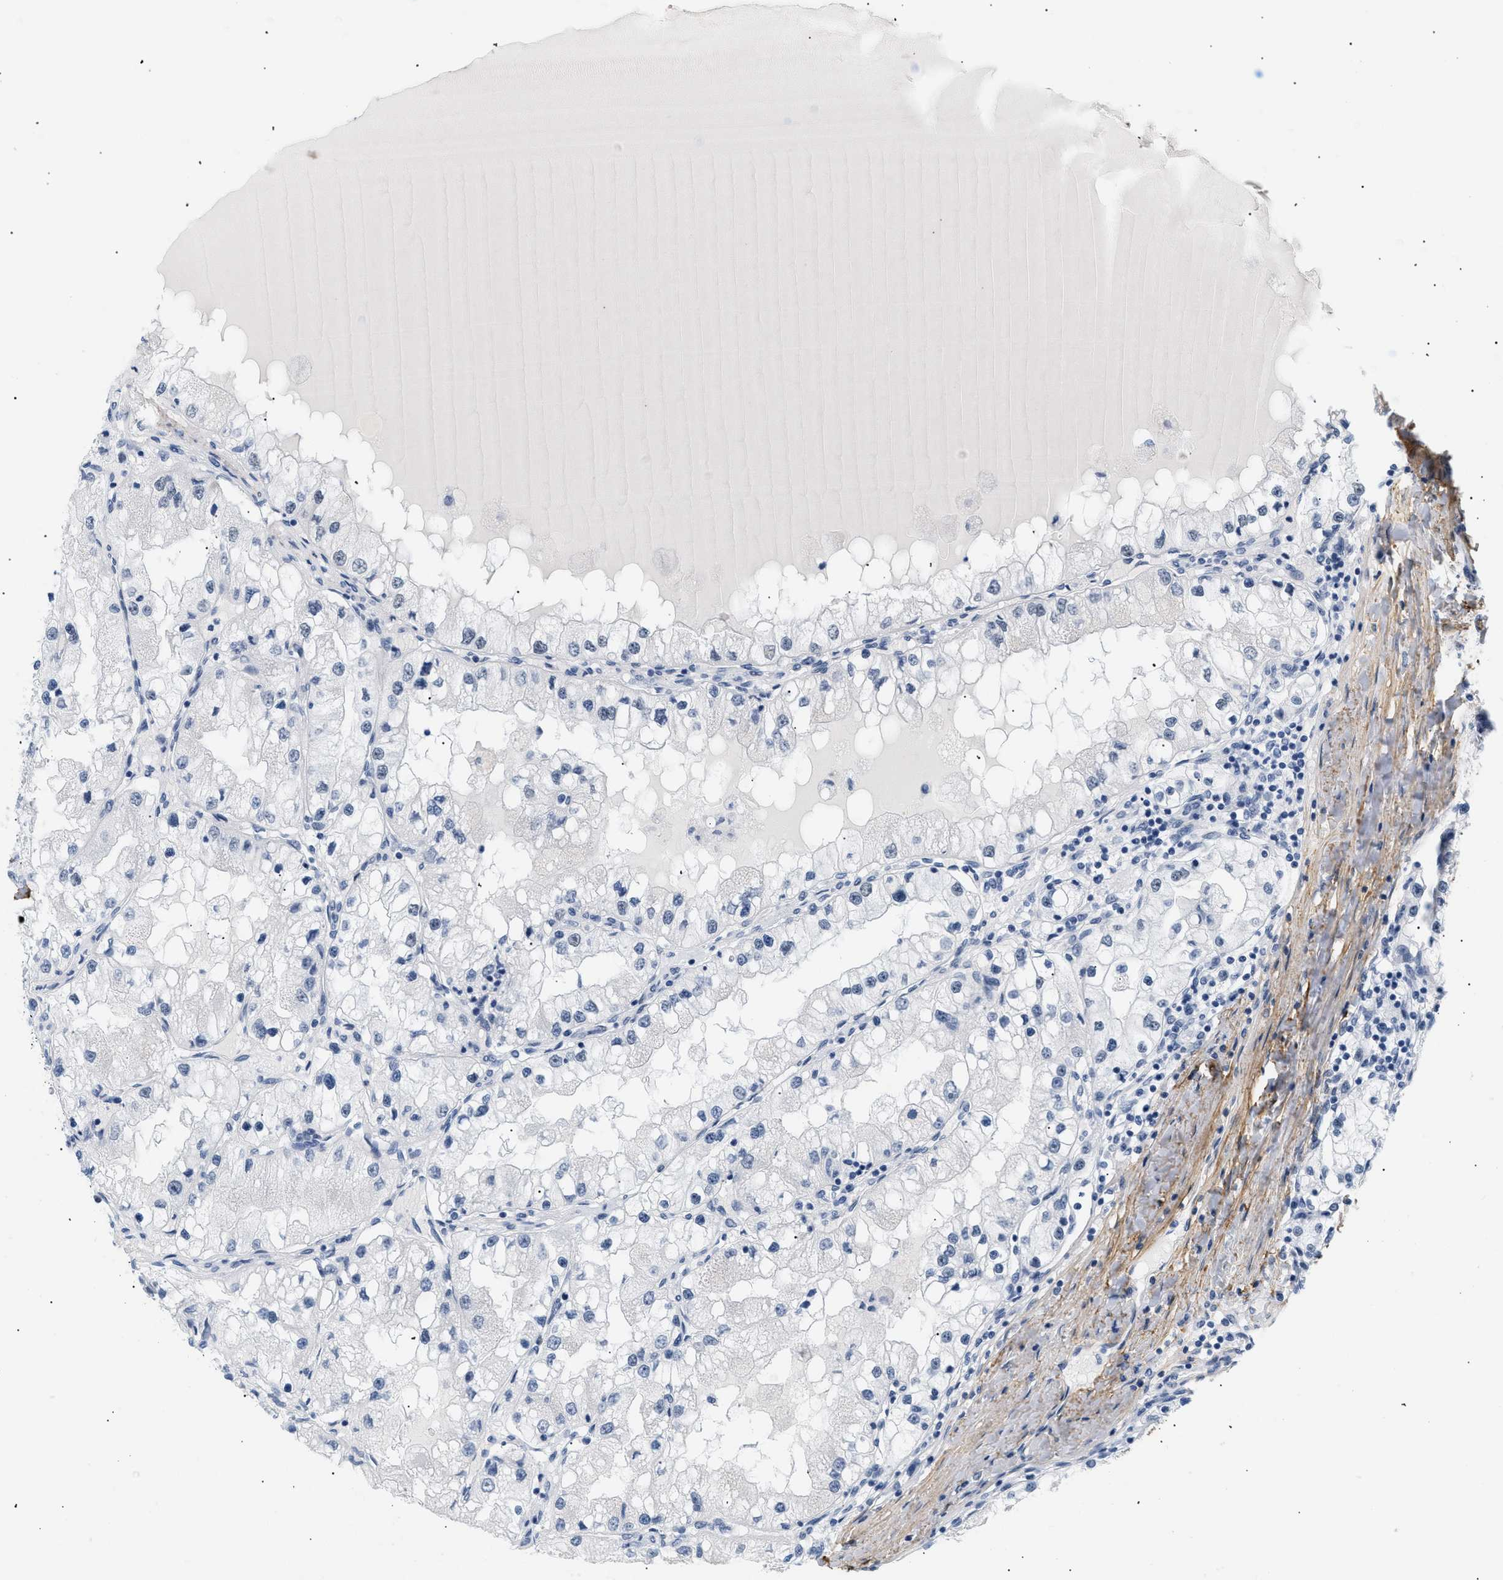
{"staining": {"intensity": "negative", "quantity": "none", "location": "none"}, "tissue": "renal cancer", "cell_type": "Tumor cells", "image_type": "cancer", "snomed": [{"axis": "morphology", "description": "Adenocarcinoma, NOS"}, {"axis": "topography", "description": "Kidney"}], "caption": "Immunohistochemistry photomicrograph of renal cancer (adenocarcinoma) stained for a protein (brown), which exhibits no staining in tumor cells.", "gene": "ELN", "patient": {"sex": "male", "age": 68}}